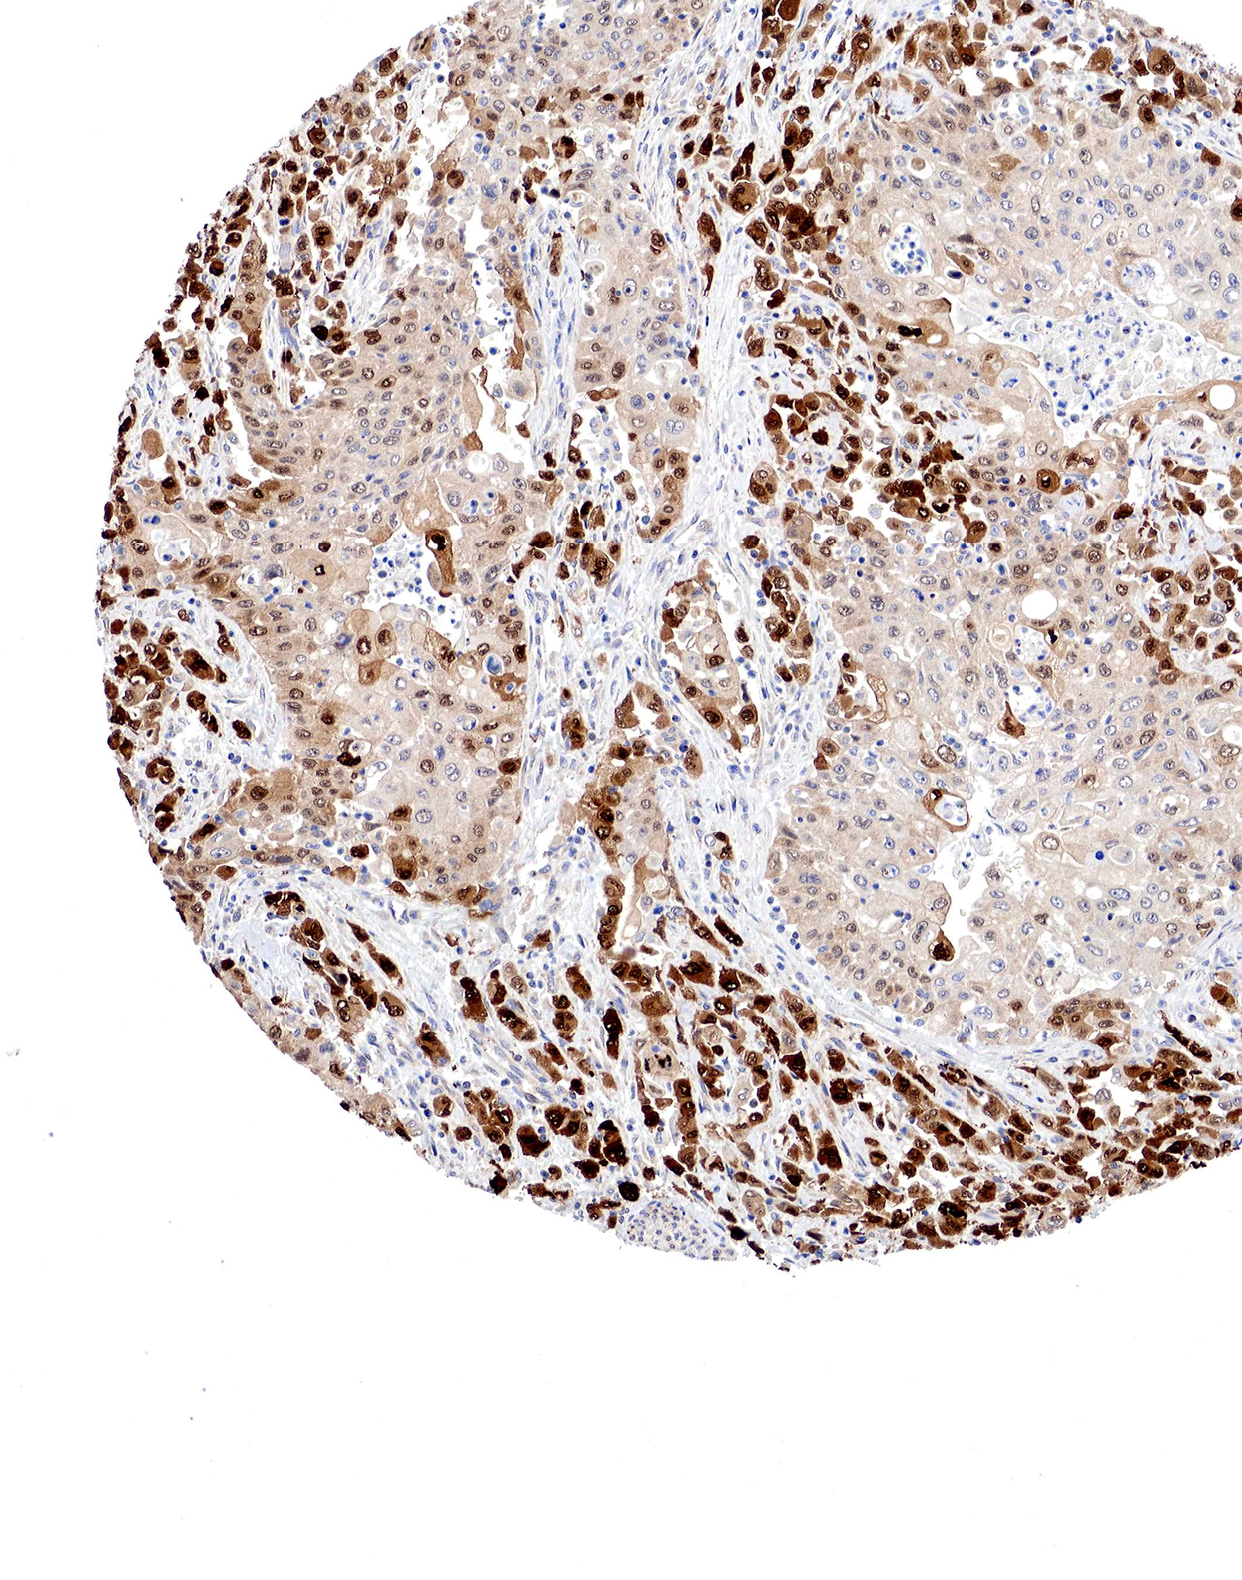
{"staining": {"intensity": "strong", "quantity": ">75%", "location": "cytoplasmic/membranous,nuclear"}, "tissue": "pancreatic cancer", "cell_type": "Tumor cells", "image_type": "cancer", "snomed": [{"axis": "morphology", "description": "Adenocarcinoma, NOS"}, {"axis": "topography", "description": "Pancreas"}], "caption": "This is an image of immunohistochemistry staining of pancreatic cancer (adenocarcinoma), which shows strong staining in the cytoplasmic/membranous and nuclear of tumor cells.", "gene": "PABIR2", "patient": {"sex": "male", "age": 70}}